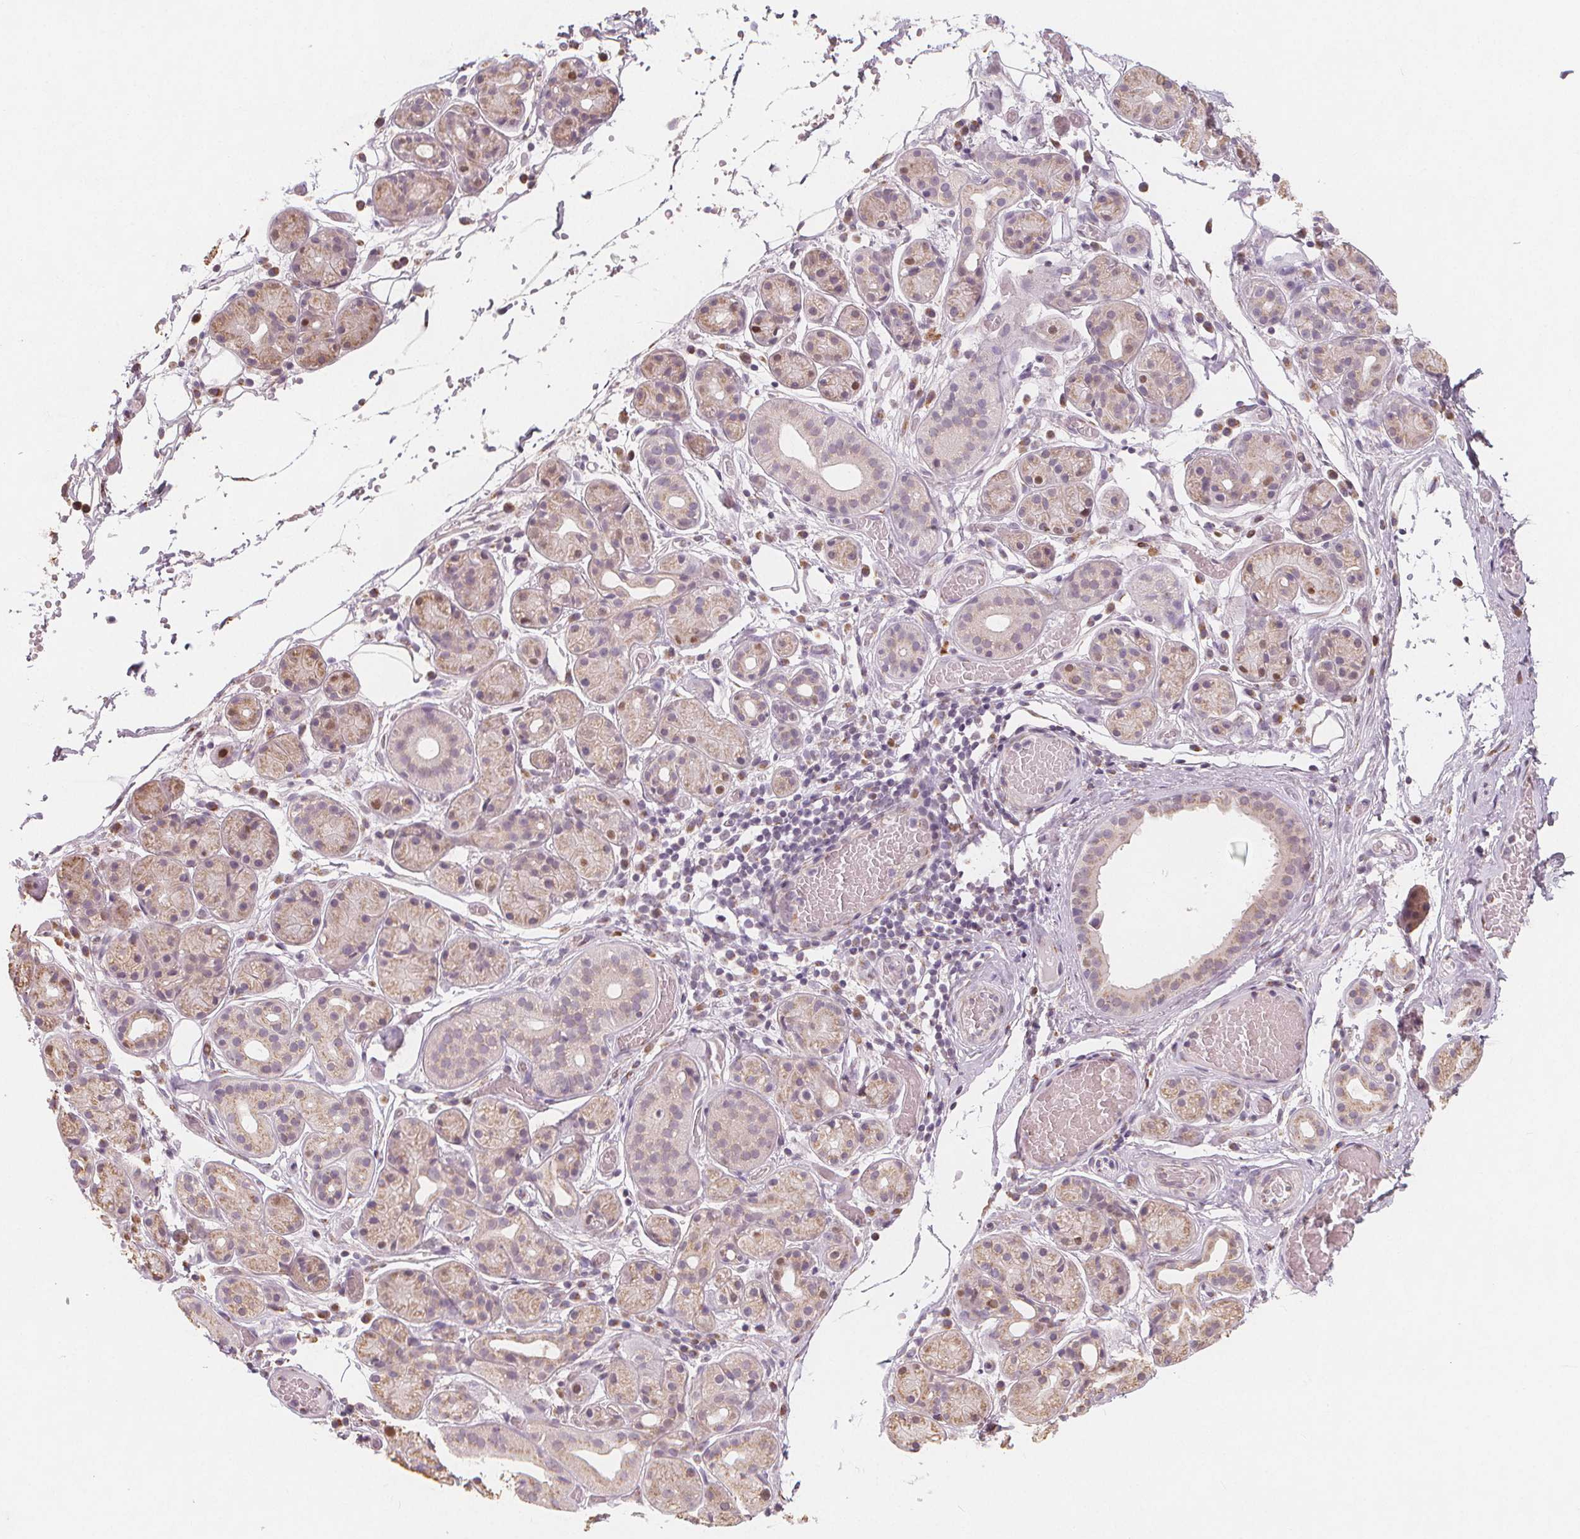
{"staining": {"intensity": "weak", "quantity": "<25%", "location": "cytoplasmic/membranous,nuclear"}, "tissue": "salivary gland", "cell_type": "Glandular cells", "image_type": "normal", "snomed": [{"axis": "morphology", "description": "Normal tissue, NOS"}, {"axis": "topography", "description": "Salivary gland"}, {"axis": "topography", "description": "Peripheral nerve tissue"}], "caption": "An immunohistochemistry (IHC) micrograph of normal salivary gland is shown. There is no staining in glandular cells of salivary gland. (Stains: DAB immunohistochemistry (IHC) with hematoxylin counter stain, Microscopy: brightfield microscopy at high magnification).", "gene": "TIPIN", "patient": {"sex": "male", "age": 71}}